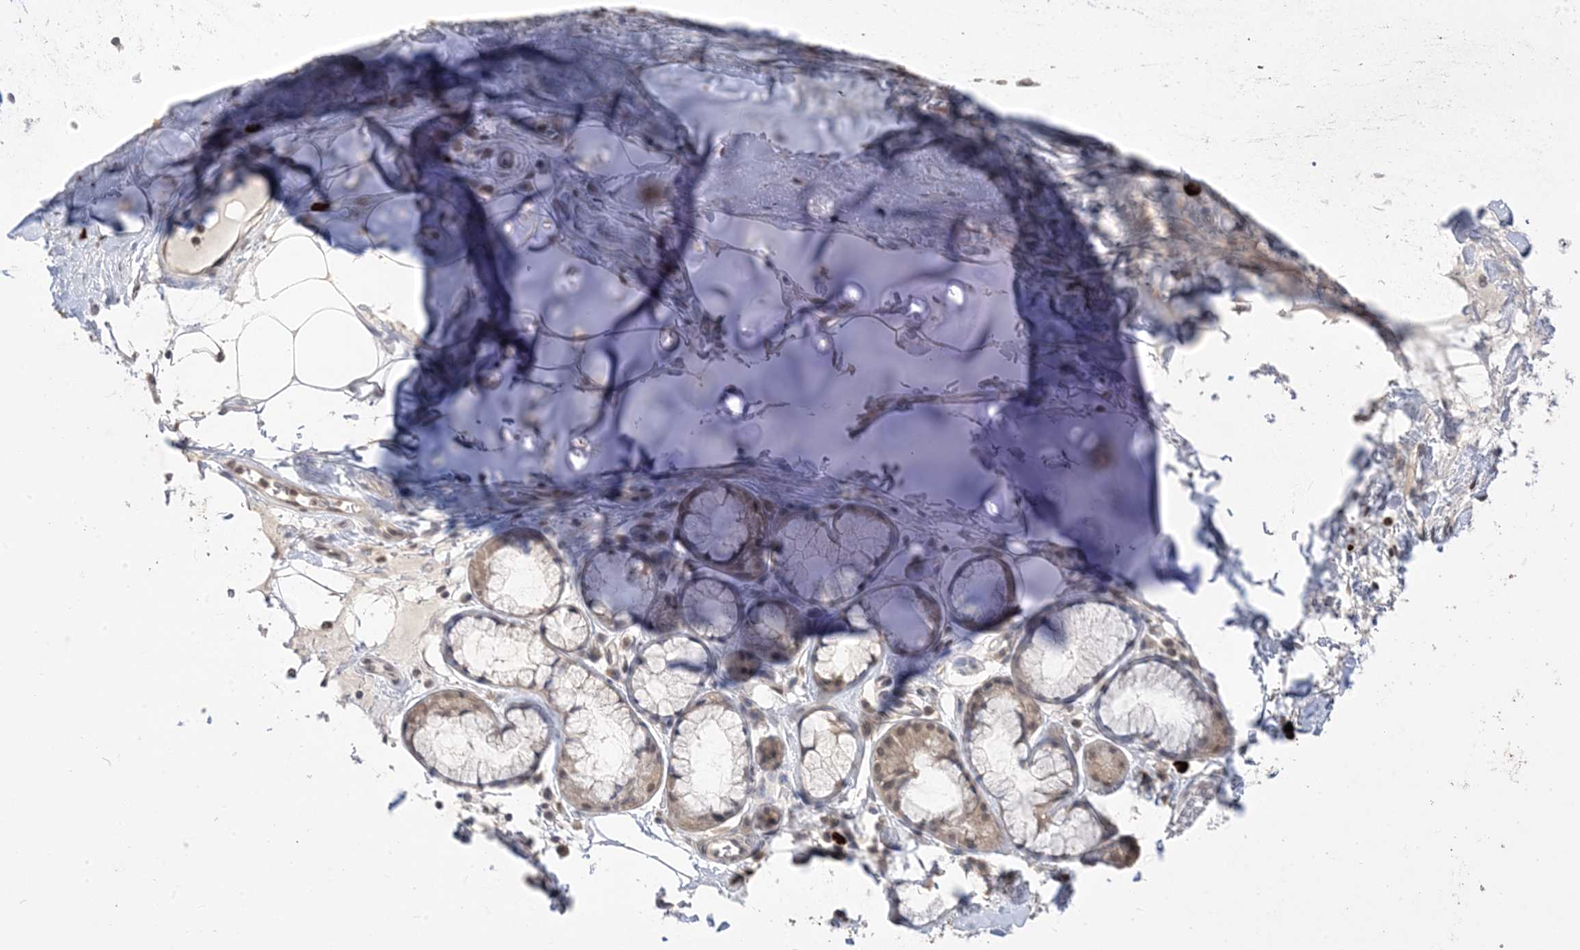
{"staining": {"intensity": "negative", "quantity": "none", "location": "none"}, "tissue": "adipose tissue", "cell_type": "Adipocytes", "image_type": "normal", "snomed": [{"axis": "morphology", "description": "Normal tissue, NOS"}, {"axis": "topography", "description": "Cartilage tissue"}], "caption": "Immunohistochemistry of benign human adipose tissue exhibits no positivity in adipocytes.", "gene": "RANBP9", "patient": {"sex": "female", "age": 63}}